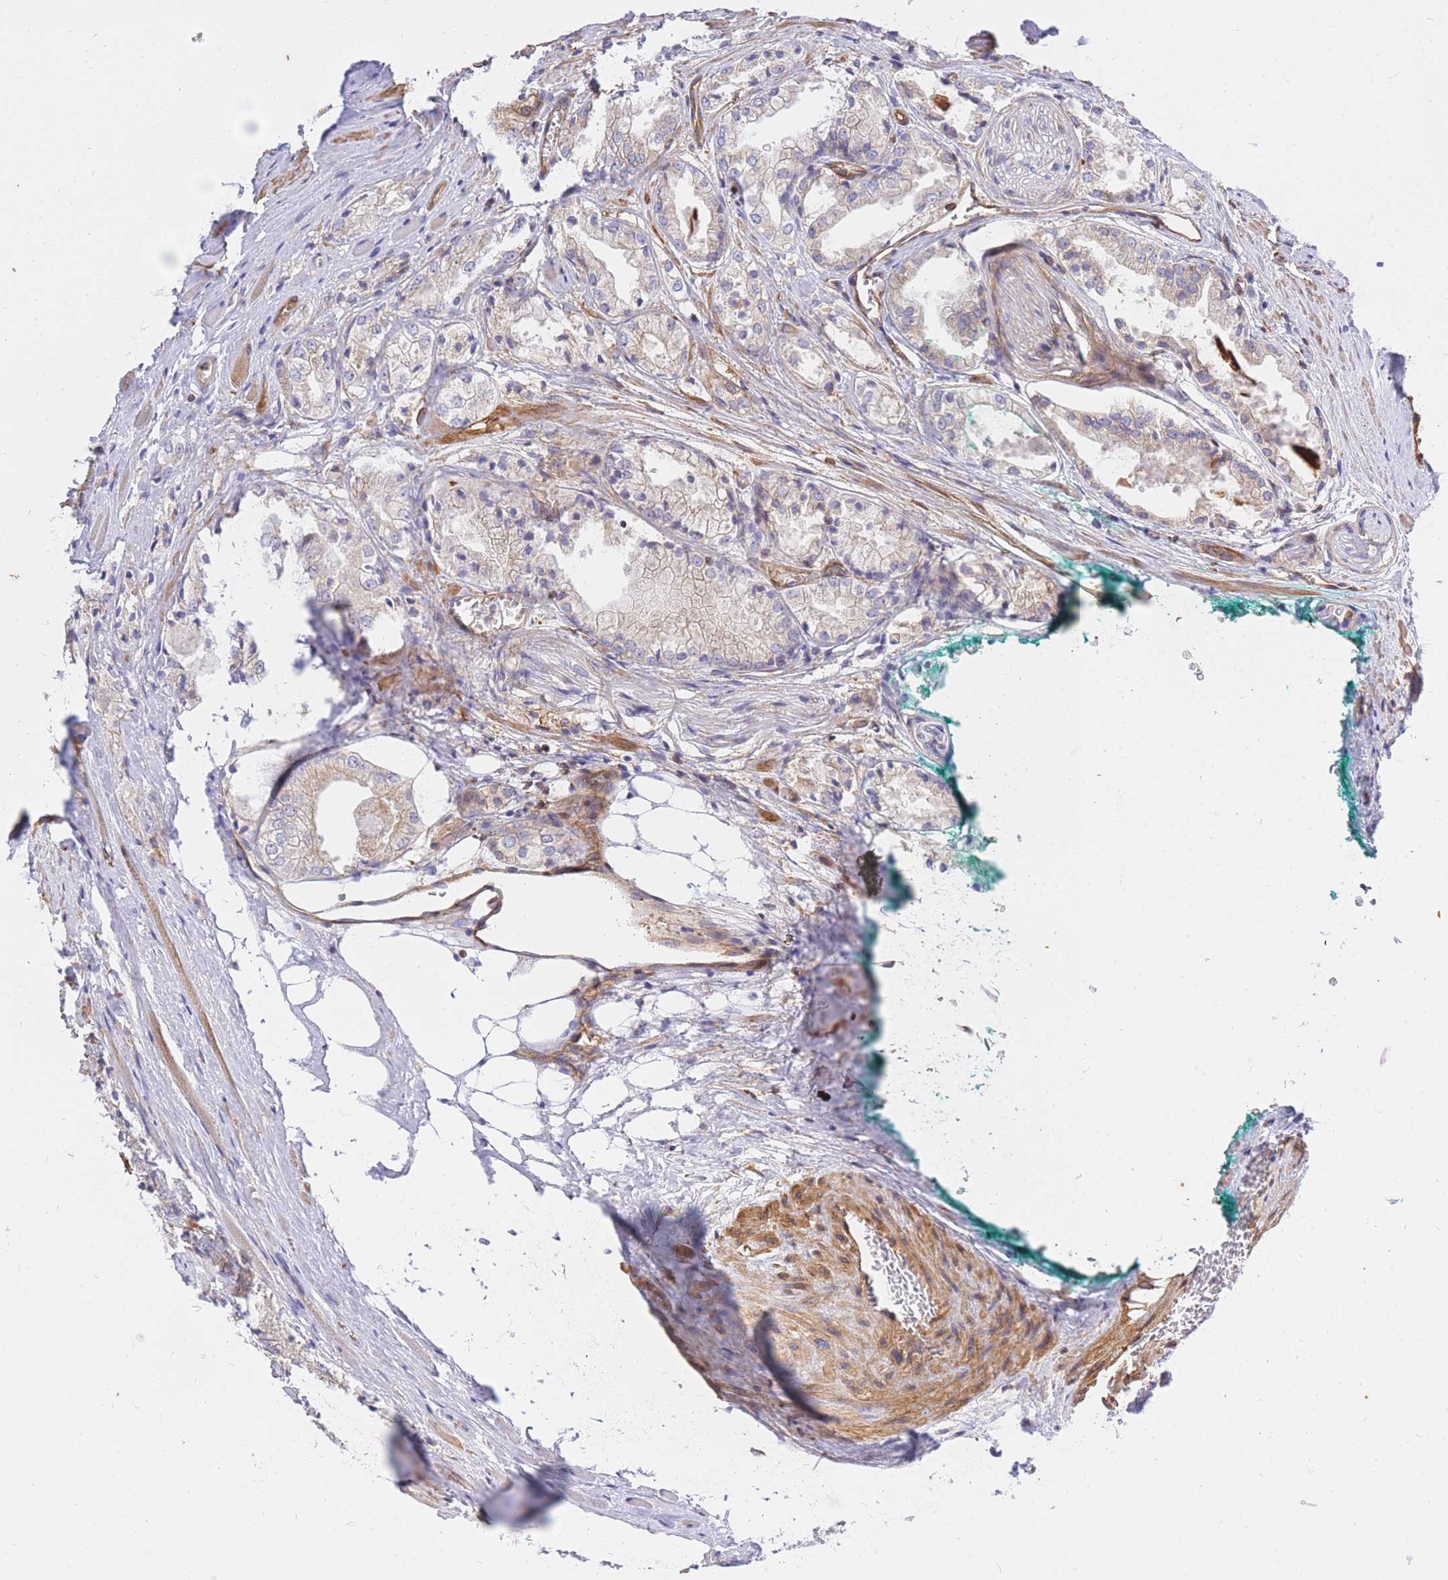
{"staining": {"intensity": "negative", "quantity": "none", "location": "none"}, "tissue": "prostate cancer", "cell_type": "Tumor cells", "image_type": "cancer", "snomed": [{"axis": "morphology", "description": "Adenocarcinoma, Low grade"}, {"axis": "topography", "description": "Prostate"}], "caption": "Protein analysis of prostate cancer (adenocarcinoma (low-grade)) reveals no significant staining in tumor cells. (DAB (3,3'-diaminobenzidine) IHC visualized using brightfield microscopy, high magnification).", "gene": "REM1", "patient": {"sex": "male", "age": 67}}